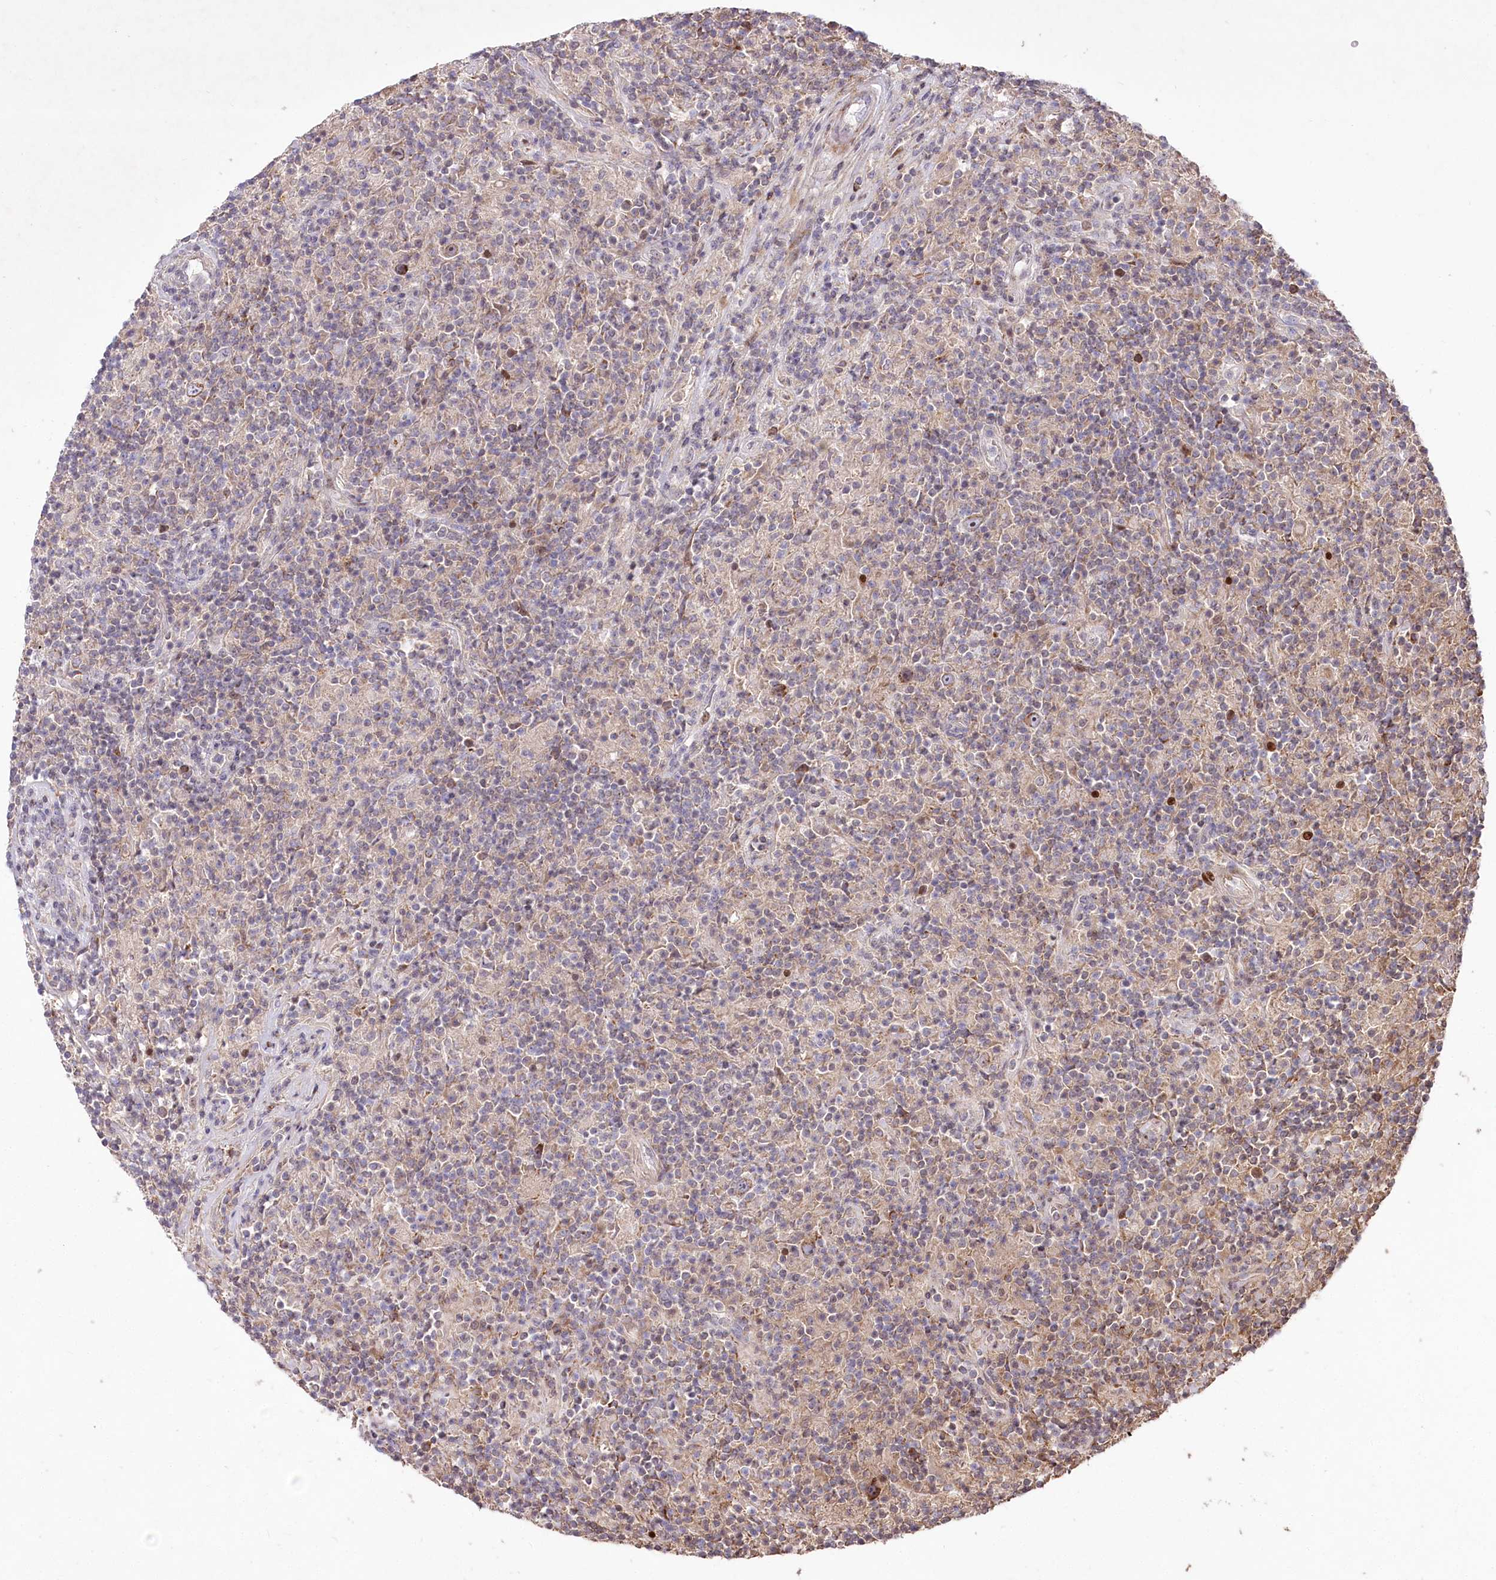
{"staining": {"intensity": "weak", "quantity": "25%-75%", "location": "cytoplasmic/membranous"}, "tissue": "lymphoma", "cell_type": "Tumor cells", "image_type": "cancer", "snomed": [{"axis": "morphology", "description": "Hodgkin's disease, NOS"}, {"axis": "topography", "description": "Lymph node"}], "caption": "Tumor cells reveal low levels of weak cytoplasmic/membranous staining in approximately 25%-75% of cells in Hodgkin's disease. The protein is stained brown, and the nuclei are stained in blue (DAB (3,3'-diaminobenzidine) IHC with brightfield microscopy, high magnification).", "gene": "PSTK", "patient": {"sex": "male", "age": 70}}